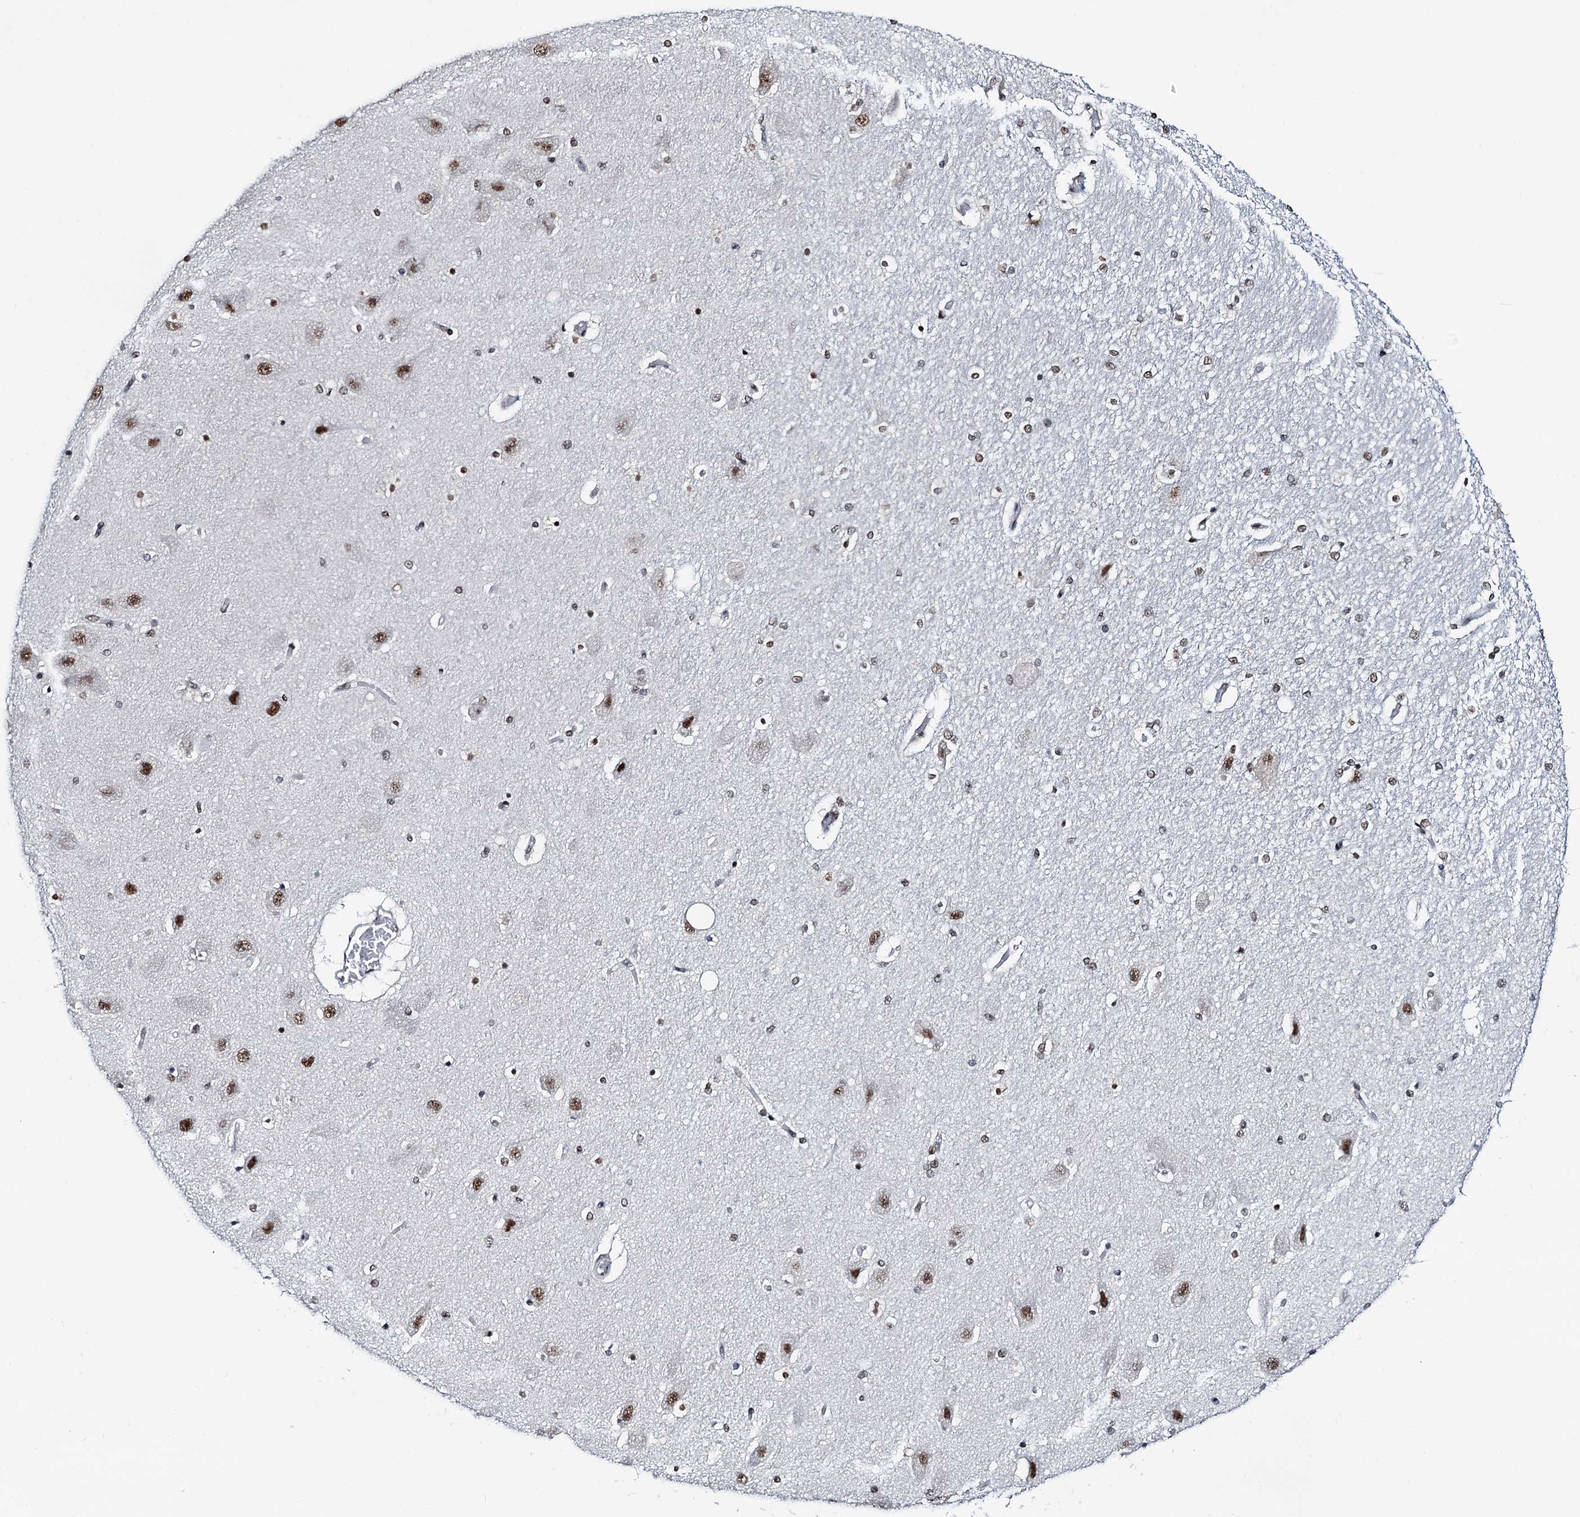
{"staining": {"intensity": "weak", "quantity": "25%-75%", "location": "nuclear"}, "tissue": "hippocampus", "cell_type": "Glial cells", "image_type": "normal", "snomed": [{"axis": "morphology", "description": "Normal tissue, NOS"}, {"axis": "topography", "description": "Hippocampus"}], "caption": "Glial cells demonstrate low levels of weak nuclear expression in about 25%-75% of cells in benign hippocampus.", "gene": "ZNF609", "patient": {"sex": "female", "age": 54}}